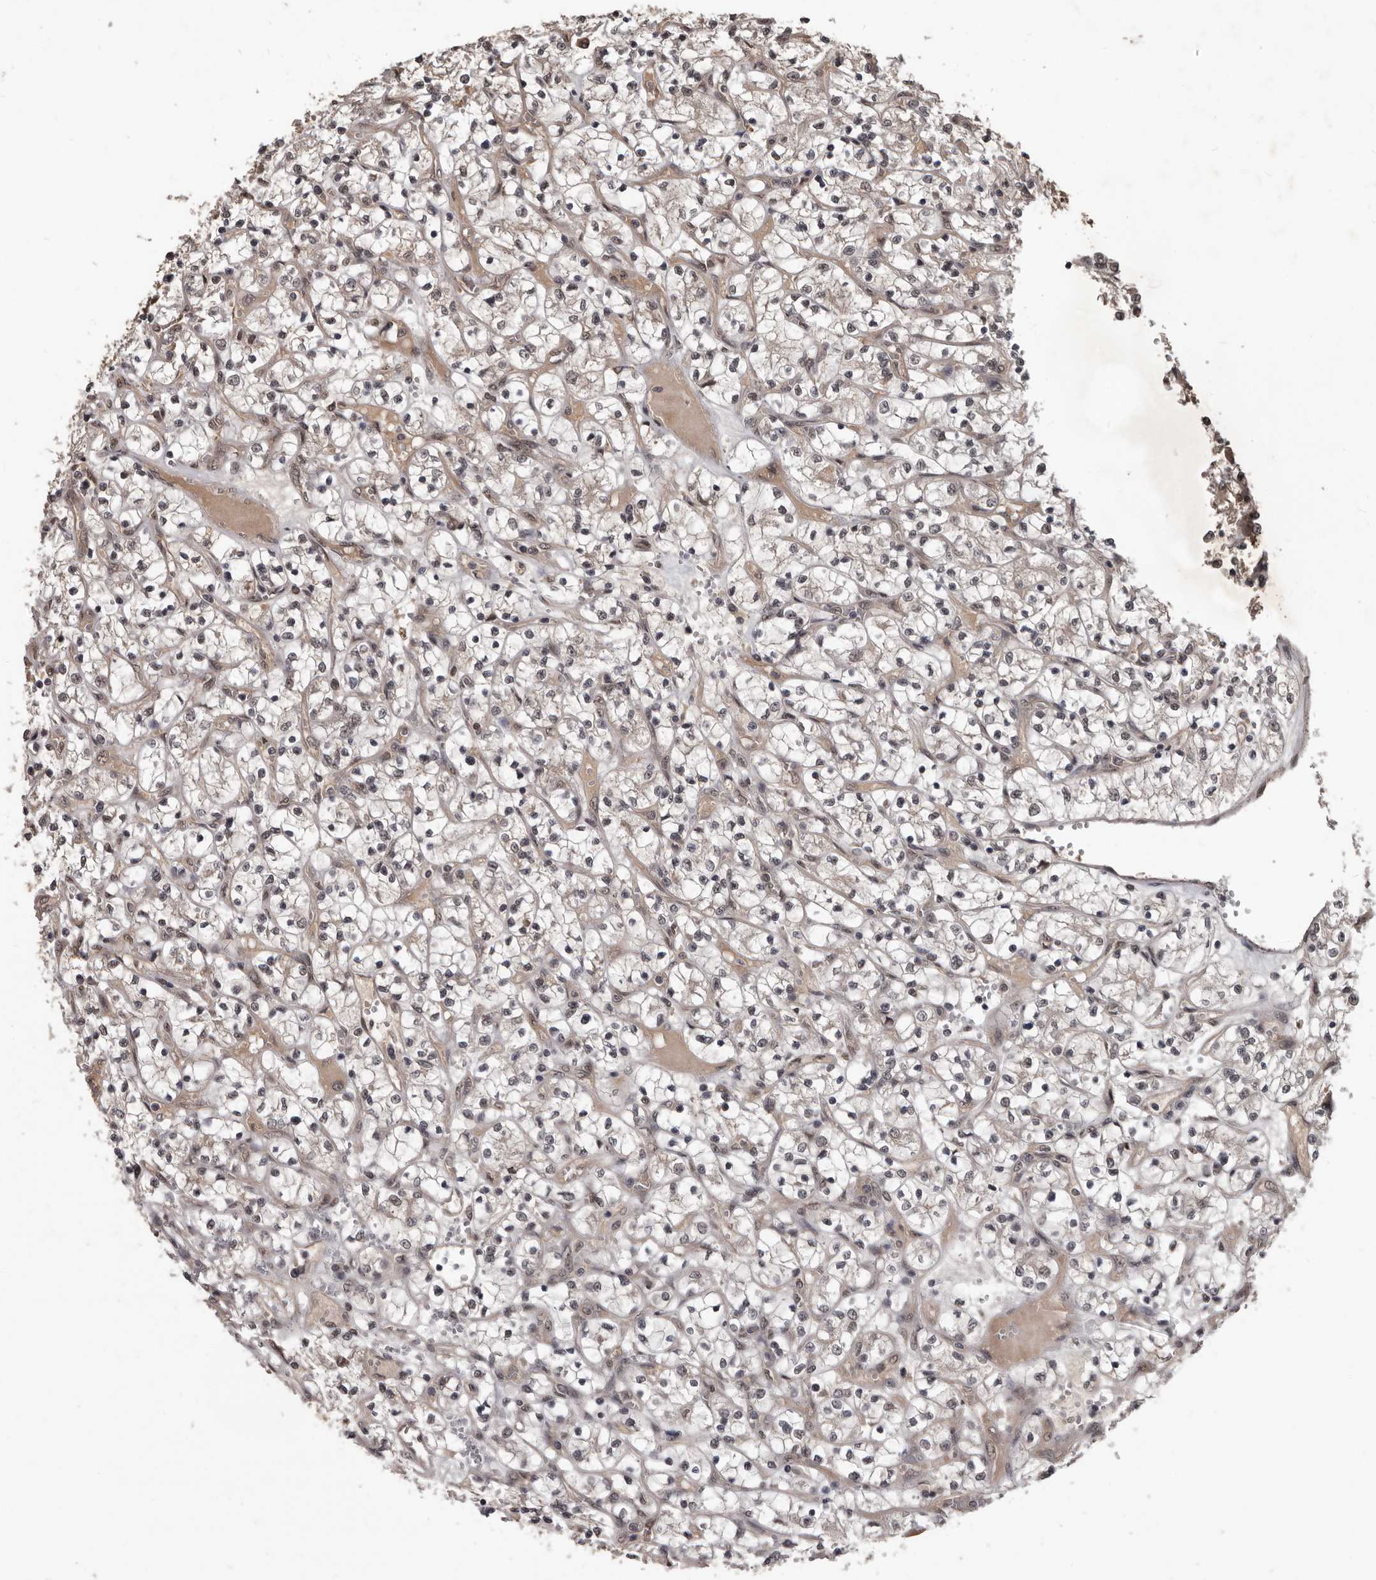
{"staining": {"intensity": "weak", "quantity": "25%-75%", "location": "nuclear"}, "tissue": "renal cancer", "cell_type": "Tumor cells", "image_type": "cancer", "snomed": [{"axis": "morphology", "description": "Adenocarcinoma, NOS"}, {"axis": "topography", "description": "Kidney"}], "caption": "Immunohistochemical staining of human renal adenocarcinoma exhibits low levels of weak nuclear staining in approximately 25%-75% of tumor cells.", "gene": "AHR", "patient": {"sex": "female", "age": 69}}